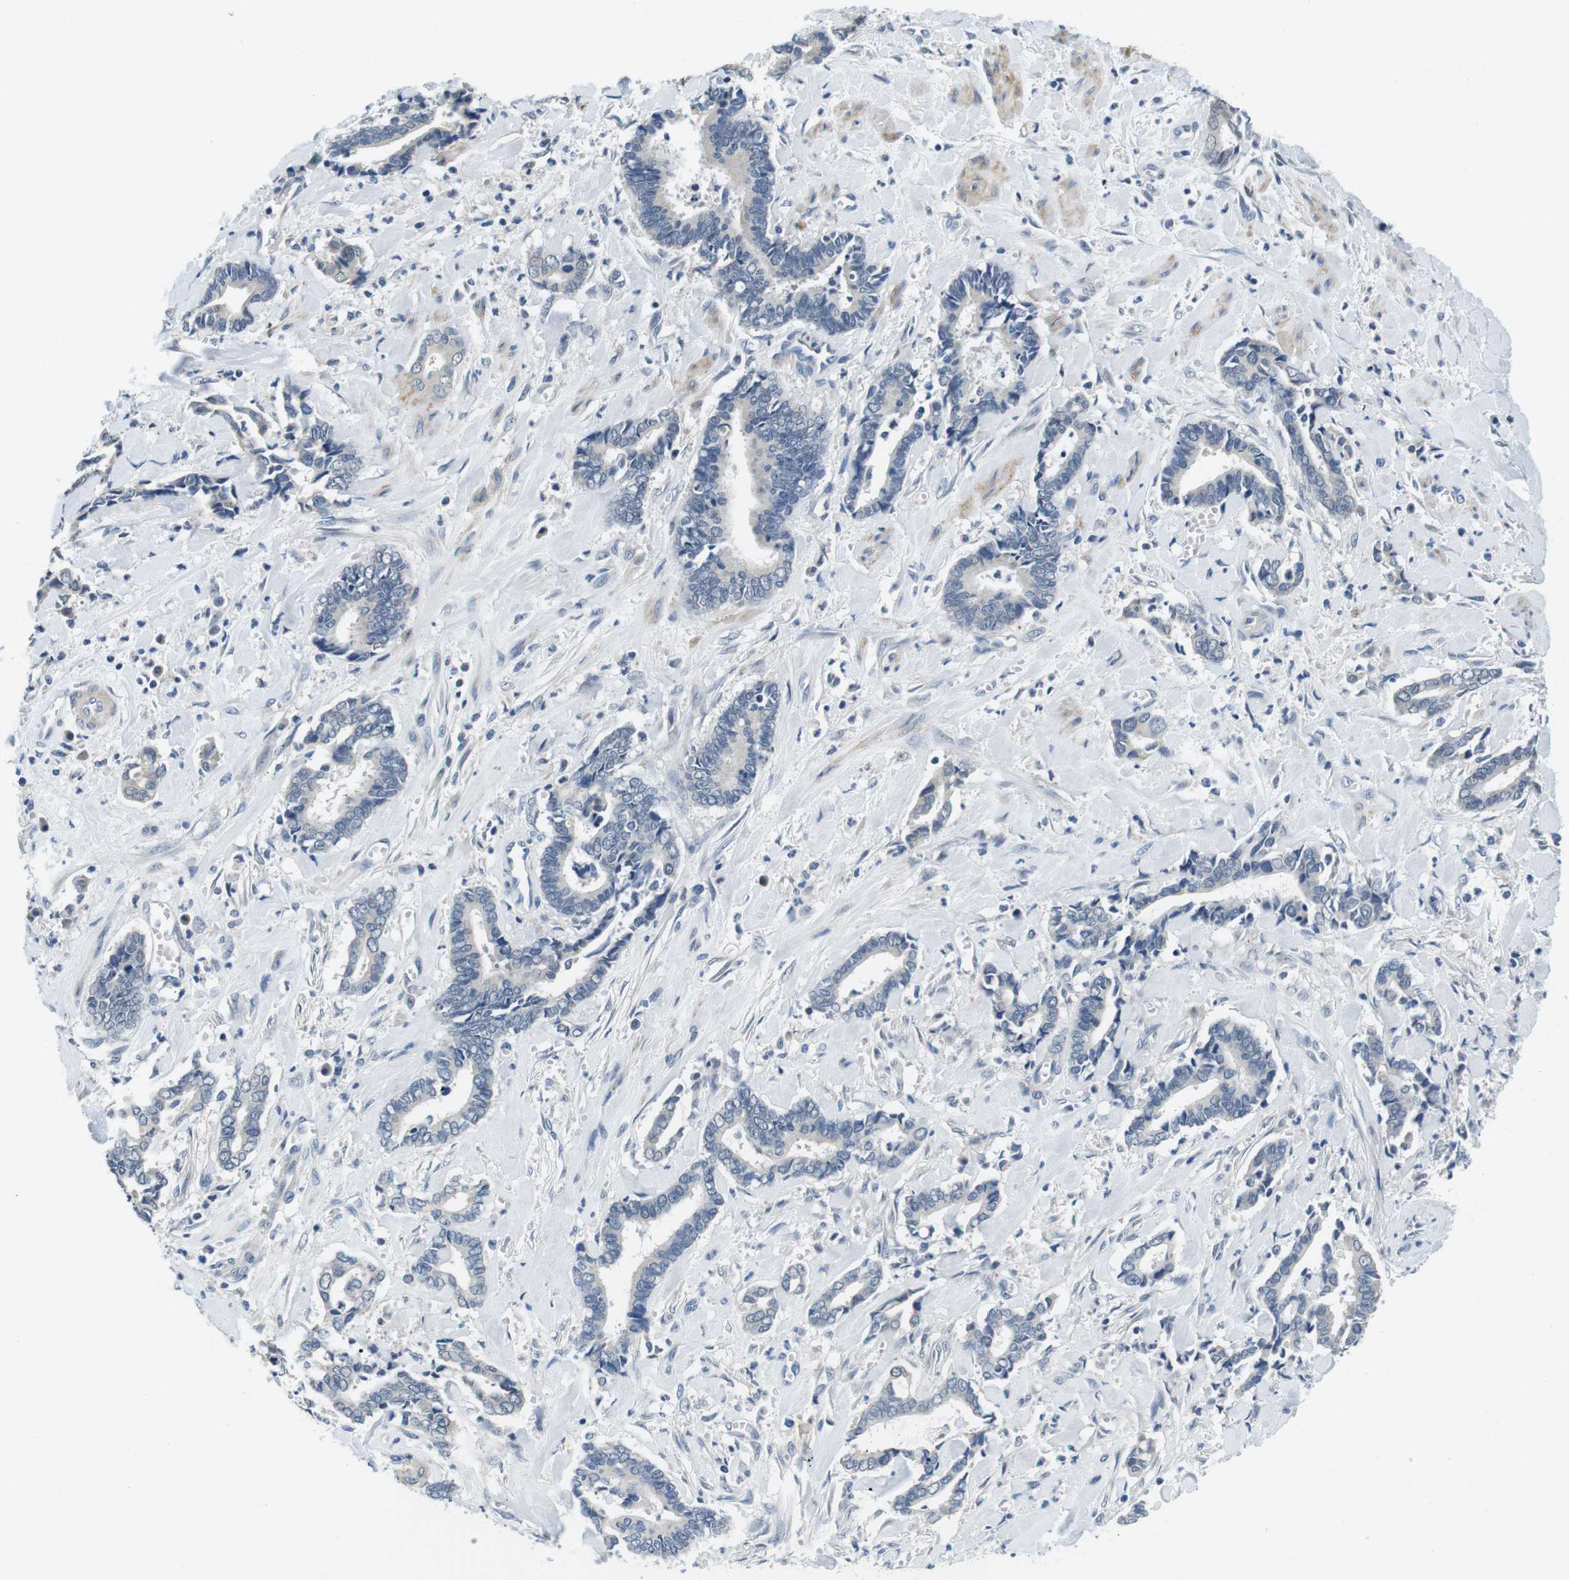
{"staining": {"intensity": "negative", "quantity": "none", "location": "none"}, "tissue": "cervical cancer", "cell_type": "Tumor cells", "image_type": "cancer", "snomed": [{"axis": "morphology", "description": "Adenocarcinoma, NOS"}, {"axis": "topography", "description": "Cervix"}], "caption": "Image shows no significant protein positivity in tumor cells of adenocarcinoma (cervical).", "gene": "DTNA", "patient": {"sex": "female", "age": 44}}